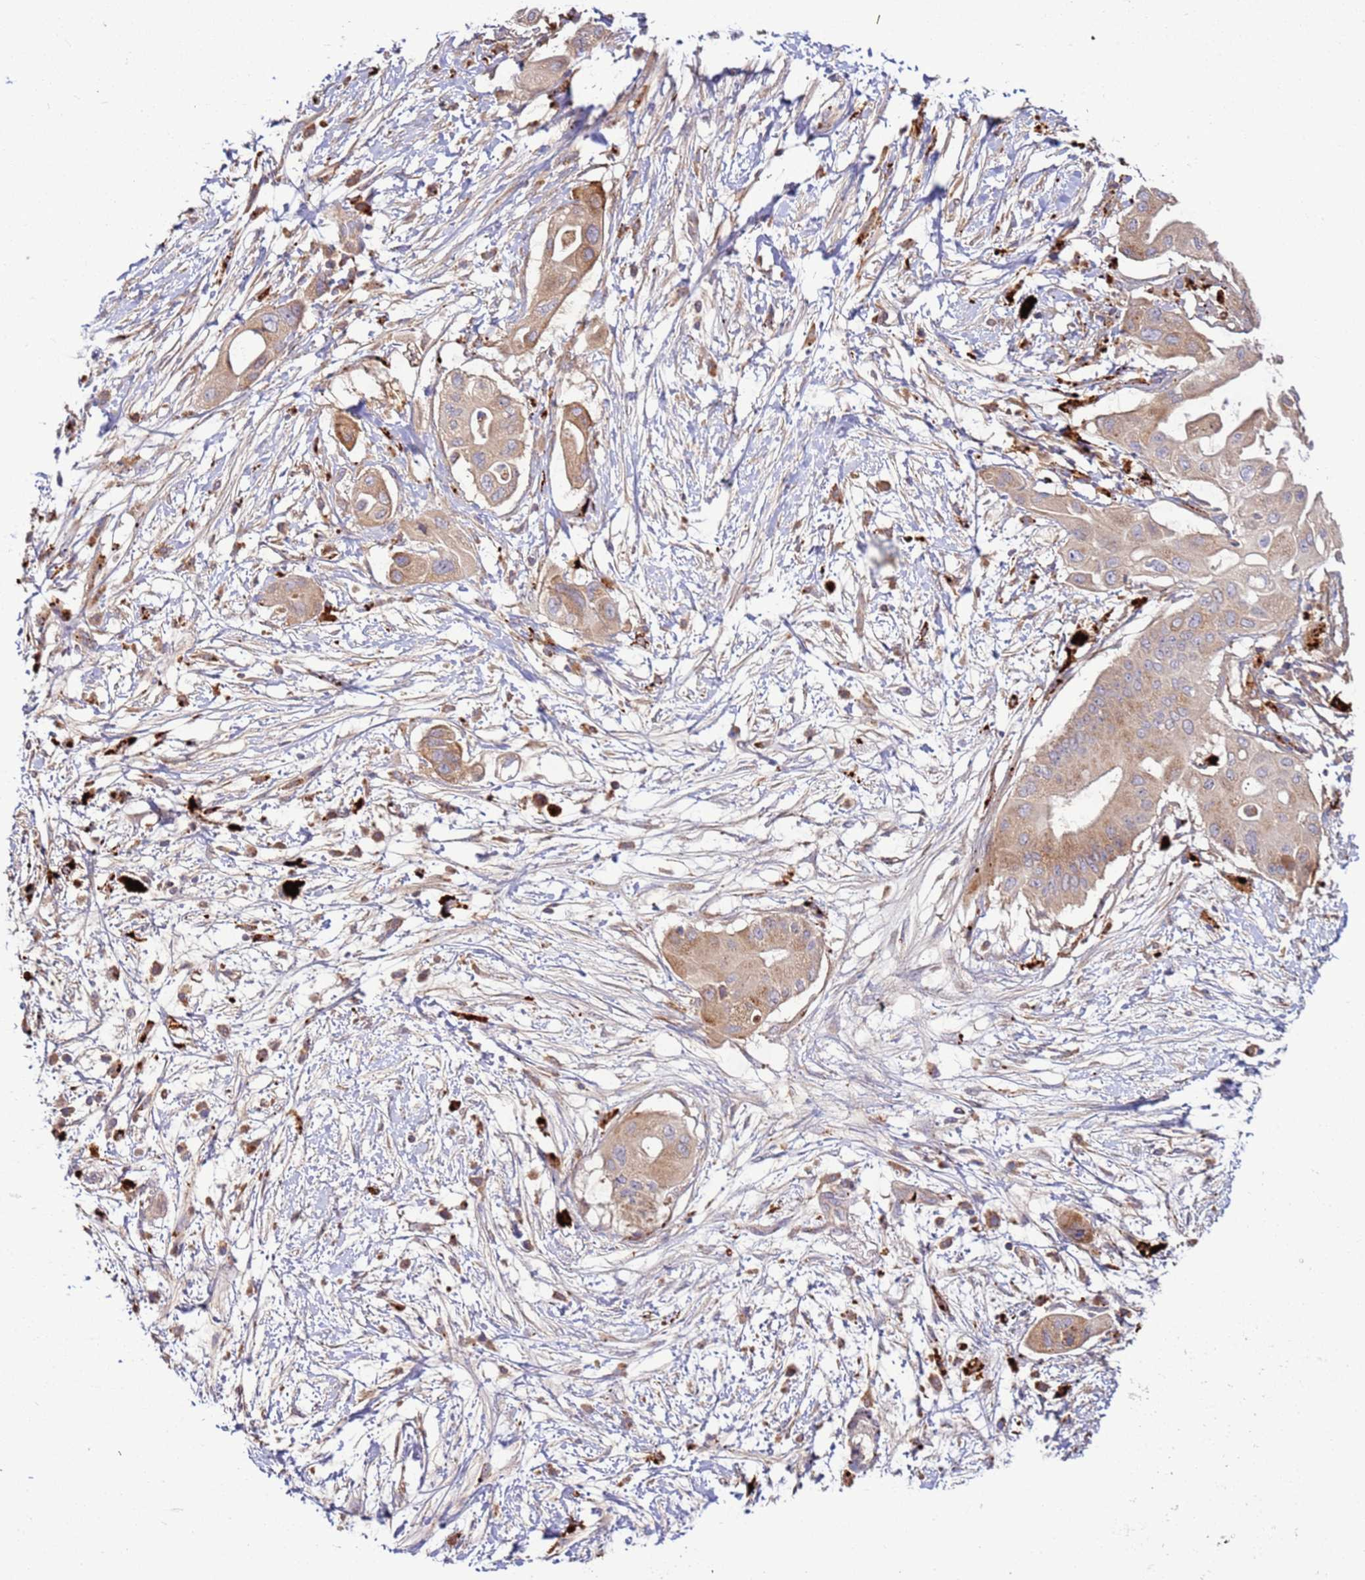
{"staining": {"intensity": "moderate", "quantity": ">75%", "location": "cytoplasmic/membranous"}, "tissue": "pancreatic cancer", "cell_type": "Tumor cells", "image_type": "cancer", "snomed": [{"axis": "morphology", "description": "Adenocarcinoma, NOS"}, {"axis": "topography", "description": "Pancreas"}], "caption": "This is an image of immunohistochemistry staining of pancreatic cancer (adenocarcinoma), which shows moderate positivity in the cytoplasmic/membranous of tumor cells.", "gene": "VPS36", "patient": {"sex": "male", "age": 68}}